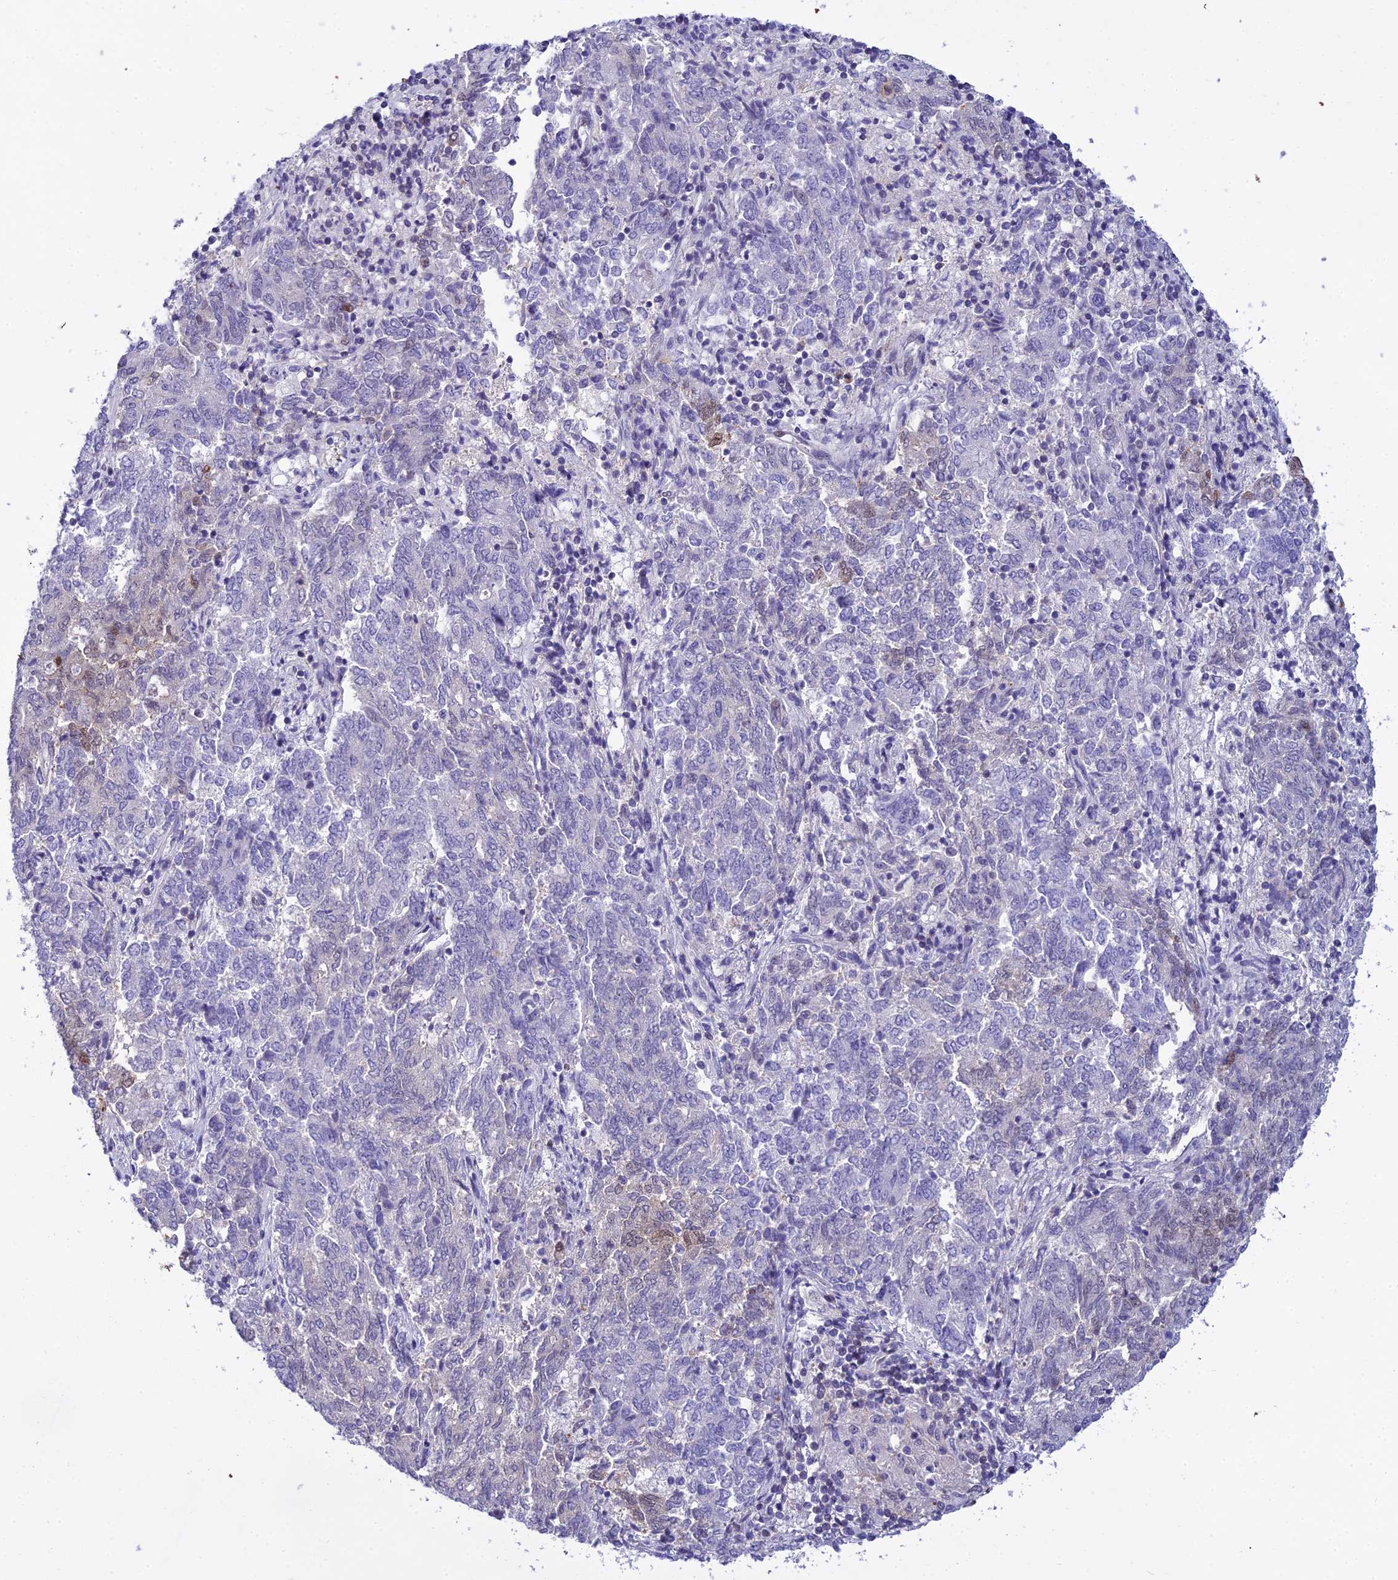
{"staining": {"intensity": "moderate", "quantity": "<25%", "location": "nuclear"}, "tissue": "endometrial cancer", "cell_type": "Tumor cells", "image_type": "cancer", "snomed": [{"axis": "morphology", "description": "Adenocarcinoma, NOS"}, {"axis": "topography", "description": "Endometrium"}], "caption": "IHC staining of endometrial adenocarcinoma, which exhibits low levels of moderate nuclear staining in about <25% of tumor cells indicating moderate nuclear protein expression. The staining was performed using DAB (brown) for protein detection and nuclei were counterstained in hematoxylin (blue).", "gene": "ZMIZ1", "patient": {"sex": "female", "age": 80}}